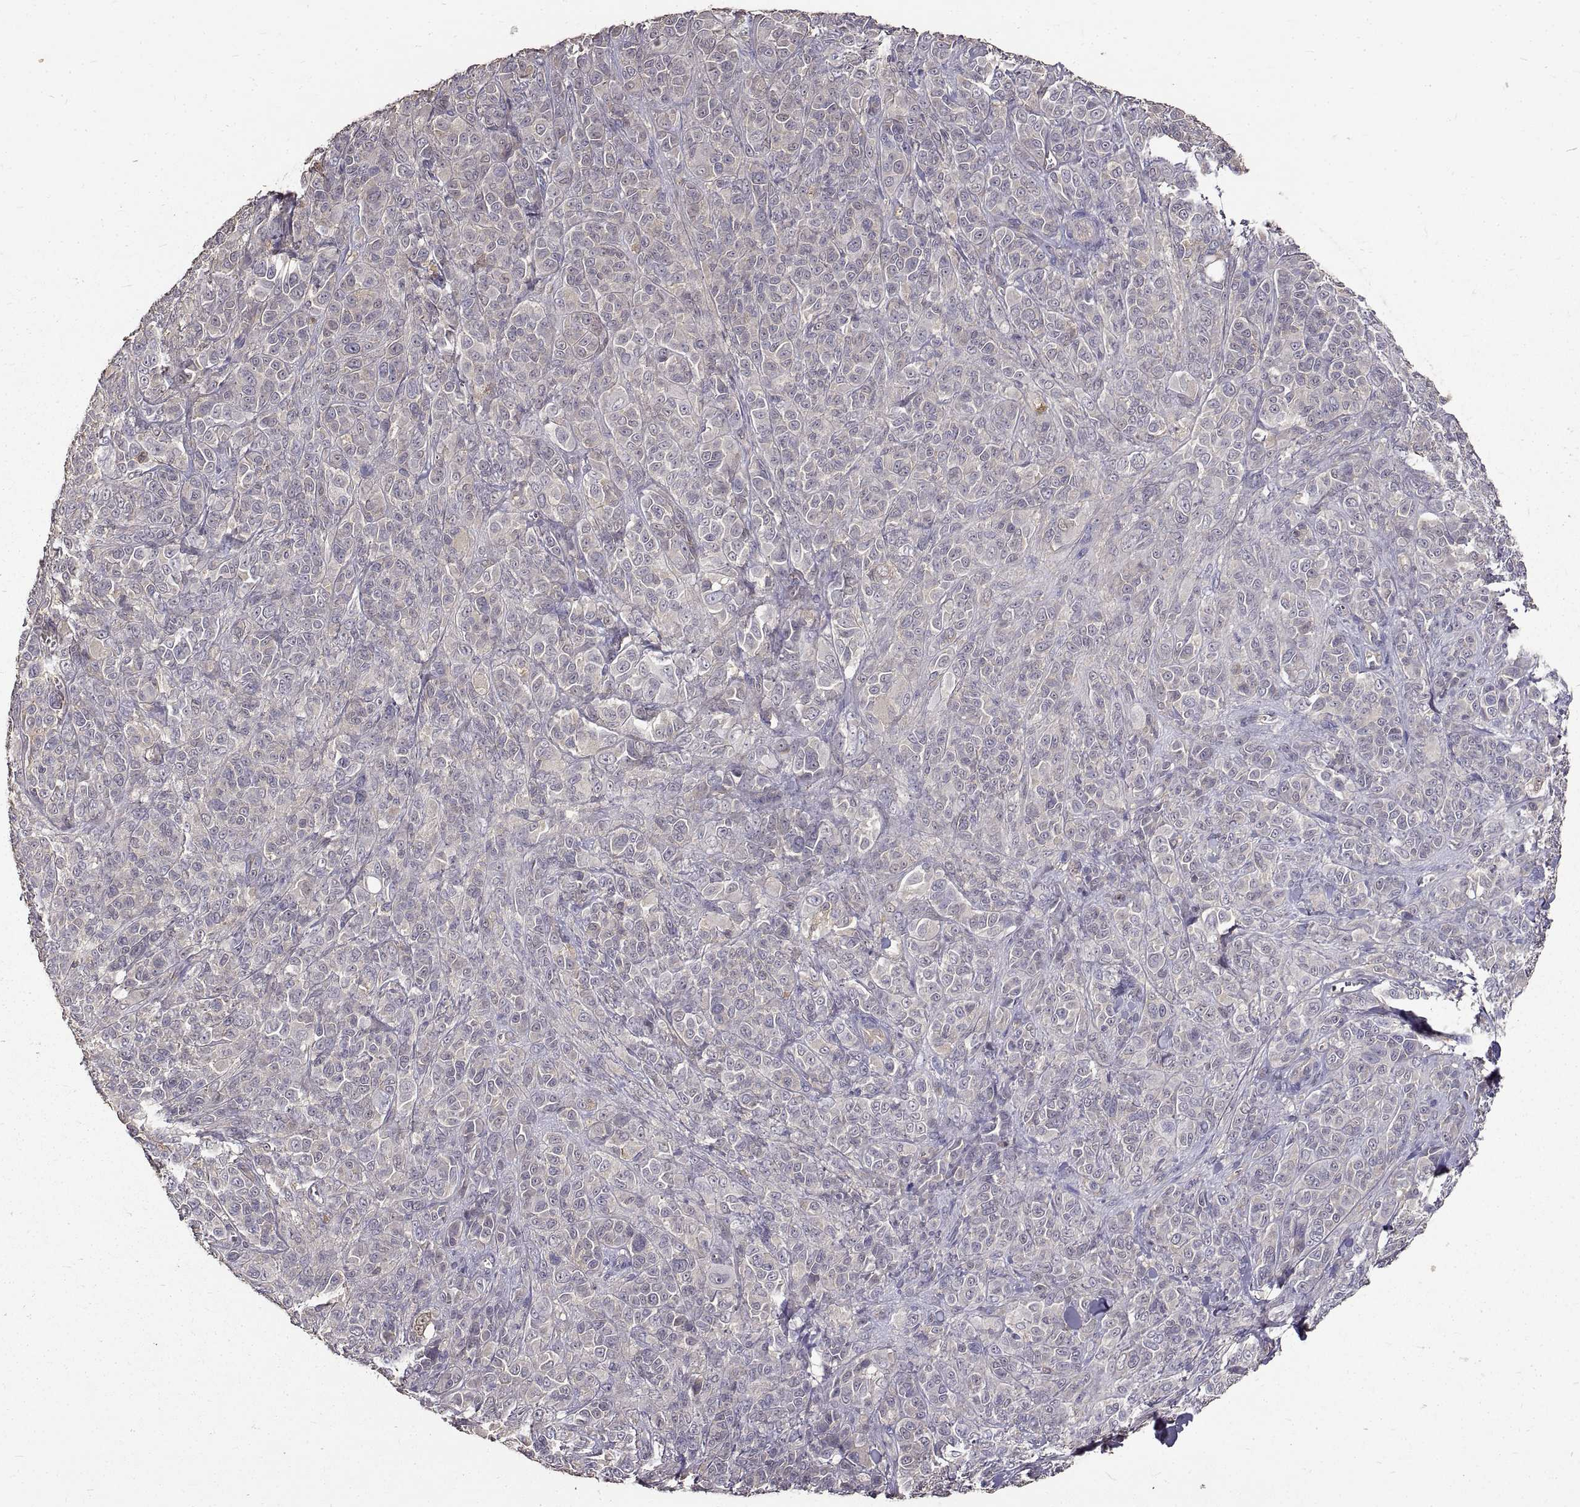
{"staining": {"intensity": "negative", "quantity": "none", "location": "none"}, "tissue": "melanoma", "cell_type": "Tumor cells", "image_type": "cancer", "snomed": [{"axis": "morphology", "description": "Malignant melanoma, NOS"}, {"axis": "topography", "description": "Skin"}], "caption": "The immunohistochemistry (IHC) micrograph has no significant staining in tumor cells of malignant melanoma tissue.", "gene": "PEA15", "patient": {"sex": "female", "age": 87}}